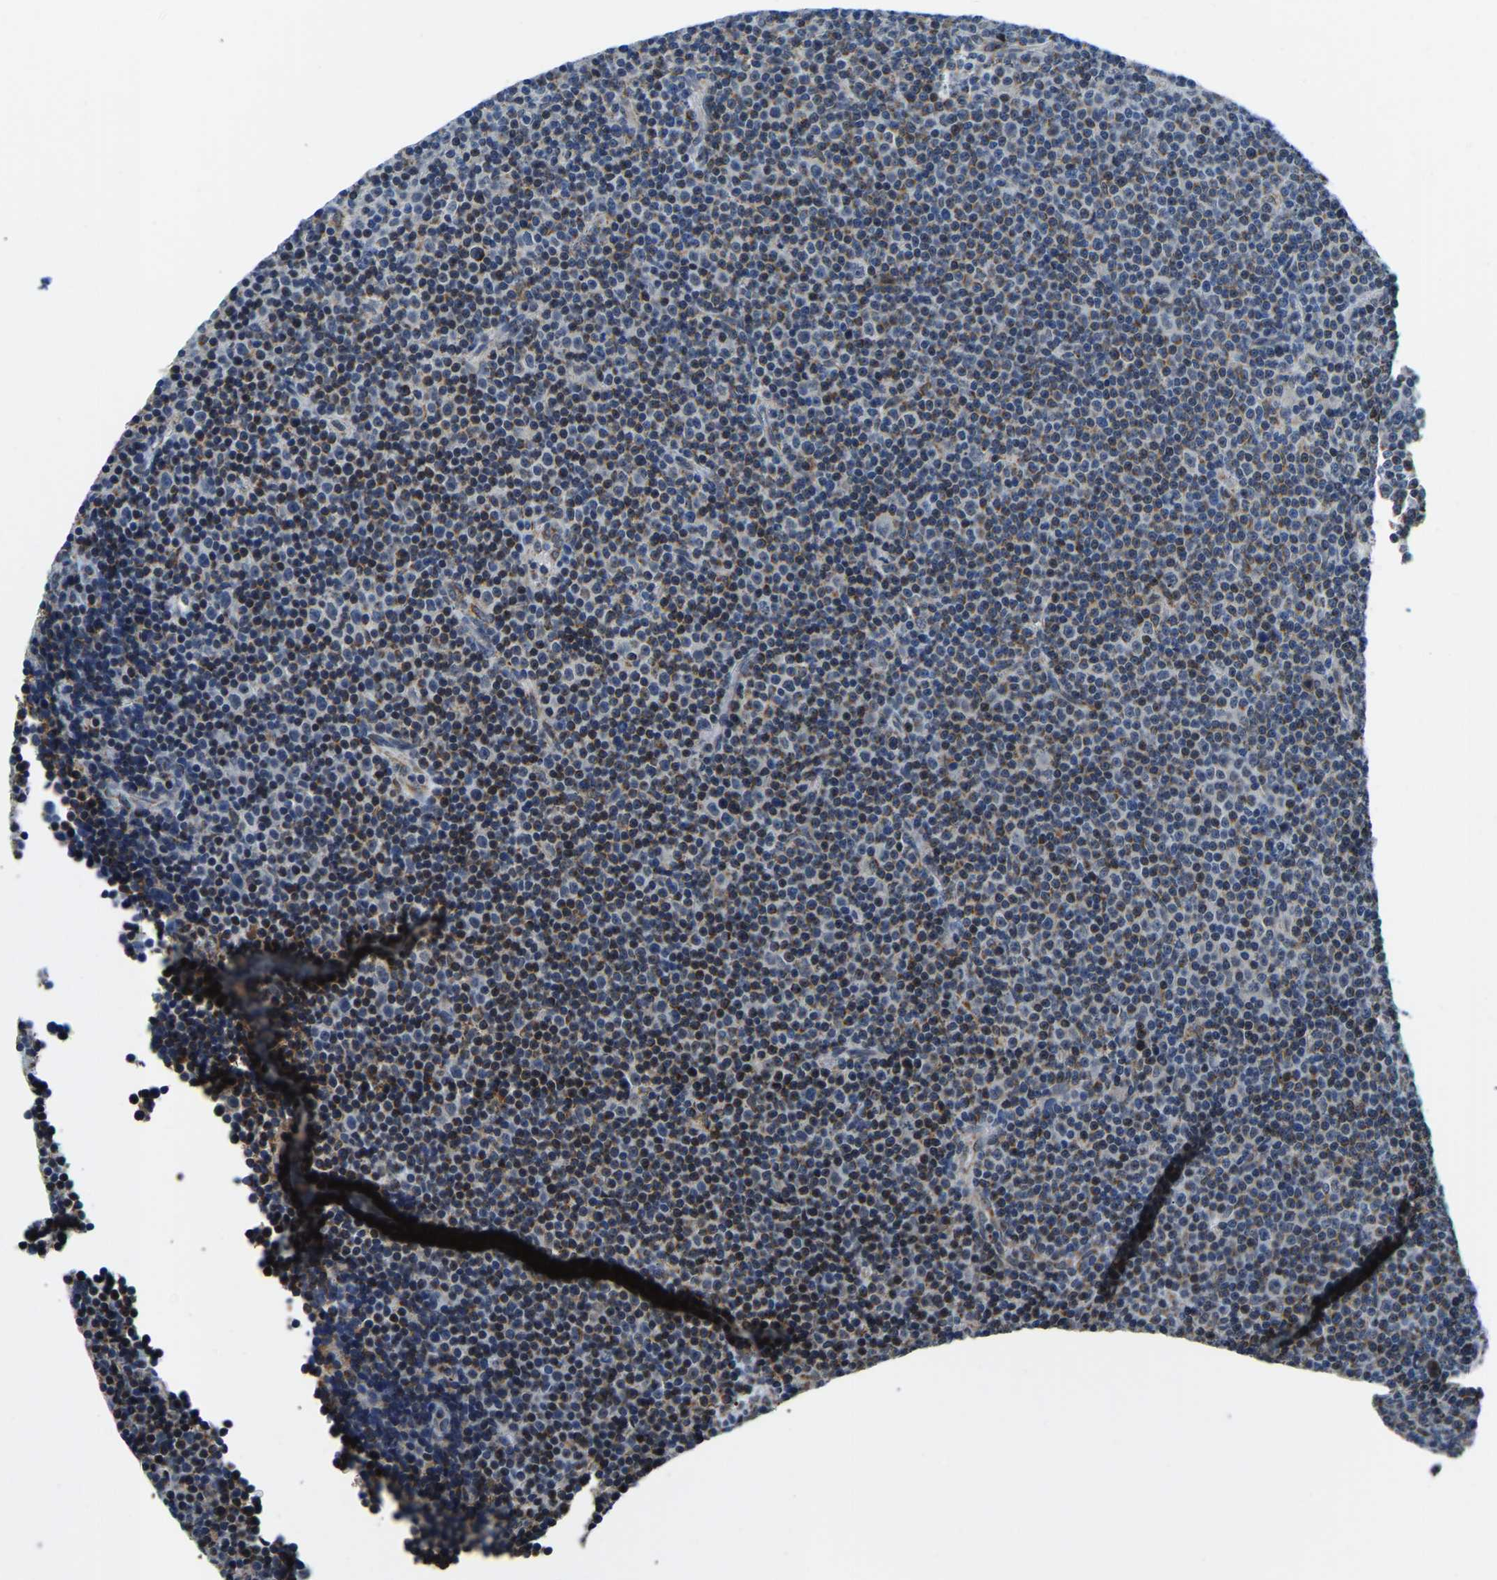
{"staining": {"intensity": "weak", "quantity": "<25%", "location": "nuclear"}, "tissue": "lymphoma", "cell_type": "Tumor cells", "image_type": "cancer", "snomed": [{"axis": "morphology", "description": "Malignant lymphoma, non-Hodgkin's type, Low grade"}, {"axis": "topography", "description": "Lymph node"}], "caption": "The immunohistochemistry (IHC) photomicrograph has no significant staining in tumor cells of lymphoma tissue. The staining was performed using DAB to visualize the protein expression in brown, while the nuclei were stained in blue with hematoxylin (Magnification: 20x).", "gene": "BNIP3L", "patient": {"sex": "female", "age": 67}}